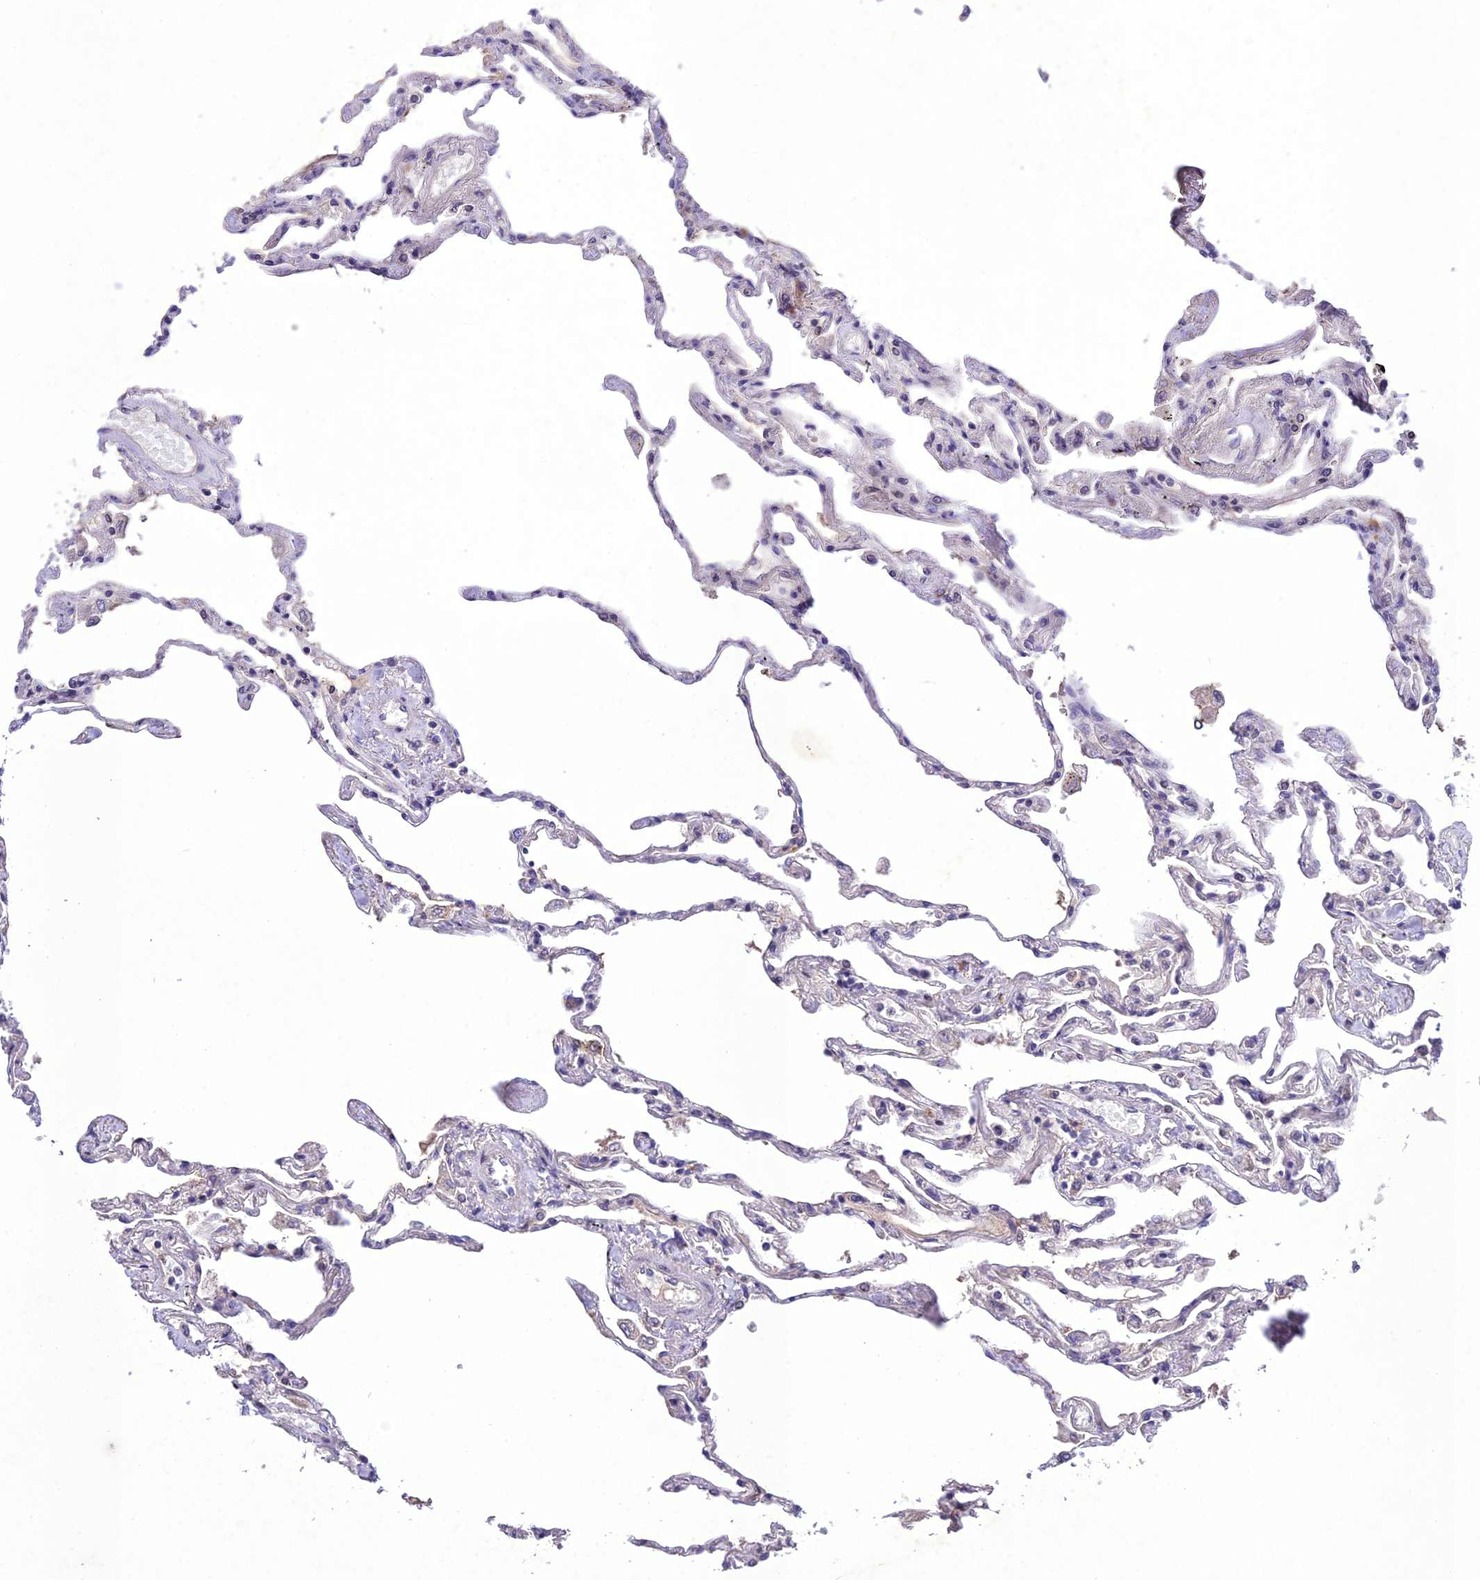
{"staining": {"intensity": "moderate", "quantity": "<25%", "location": "cytoplasmic/membranous"}, "tissue": "lung", "cell_type": "Alveolar cells", "image_type": "normal", "snomed": [{"axis": "morphology", "description": "Normal tissue, NOS"}, {"axis": "topography", "description": "Lung"}], "caption": "Immunohistochemistry (IHC) of normal lung displays low levels of moderate cytoplasmic/membranous staining in approximately <25% of alveolar cells.", "gene": "ANKRD52", "patient": {"sex": "female", "age": 67}}